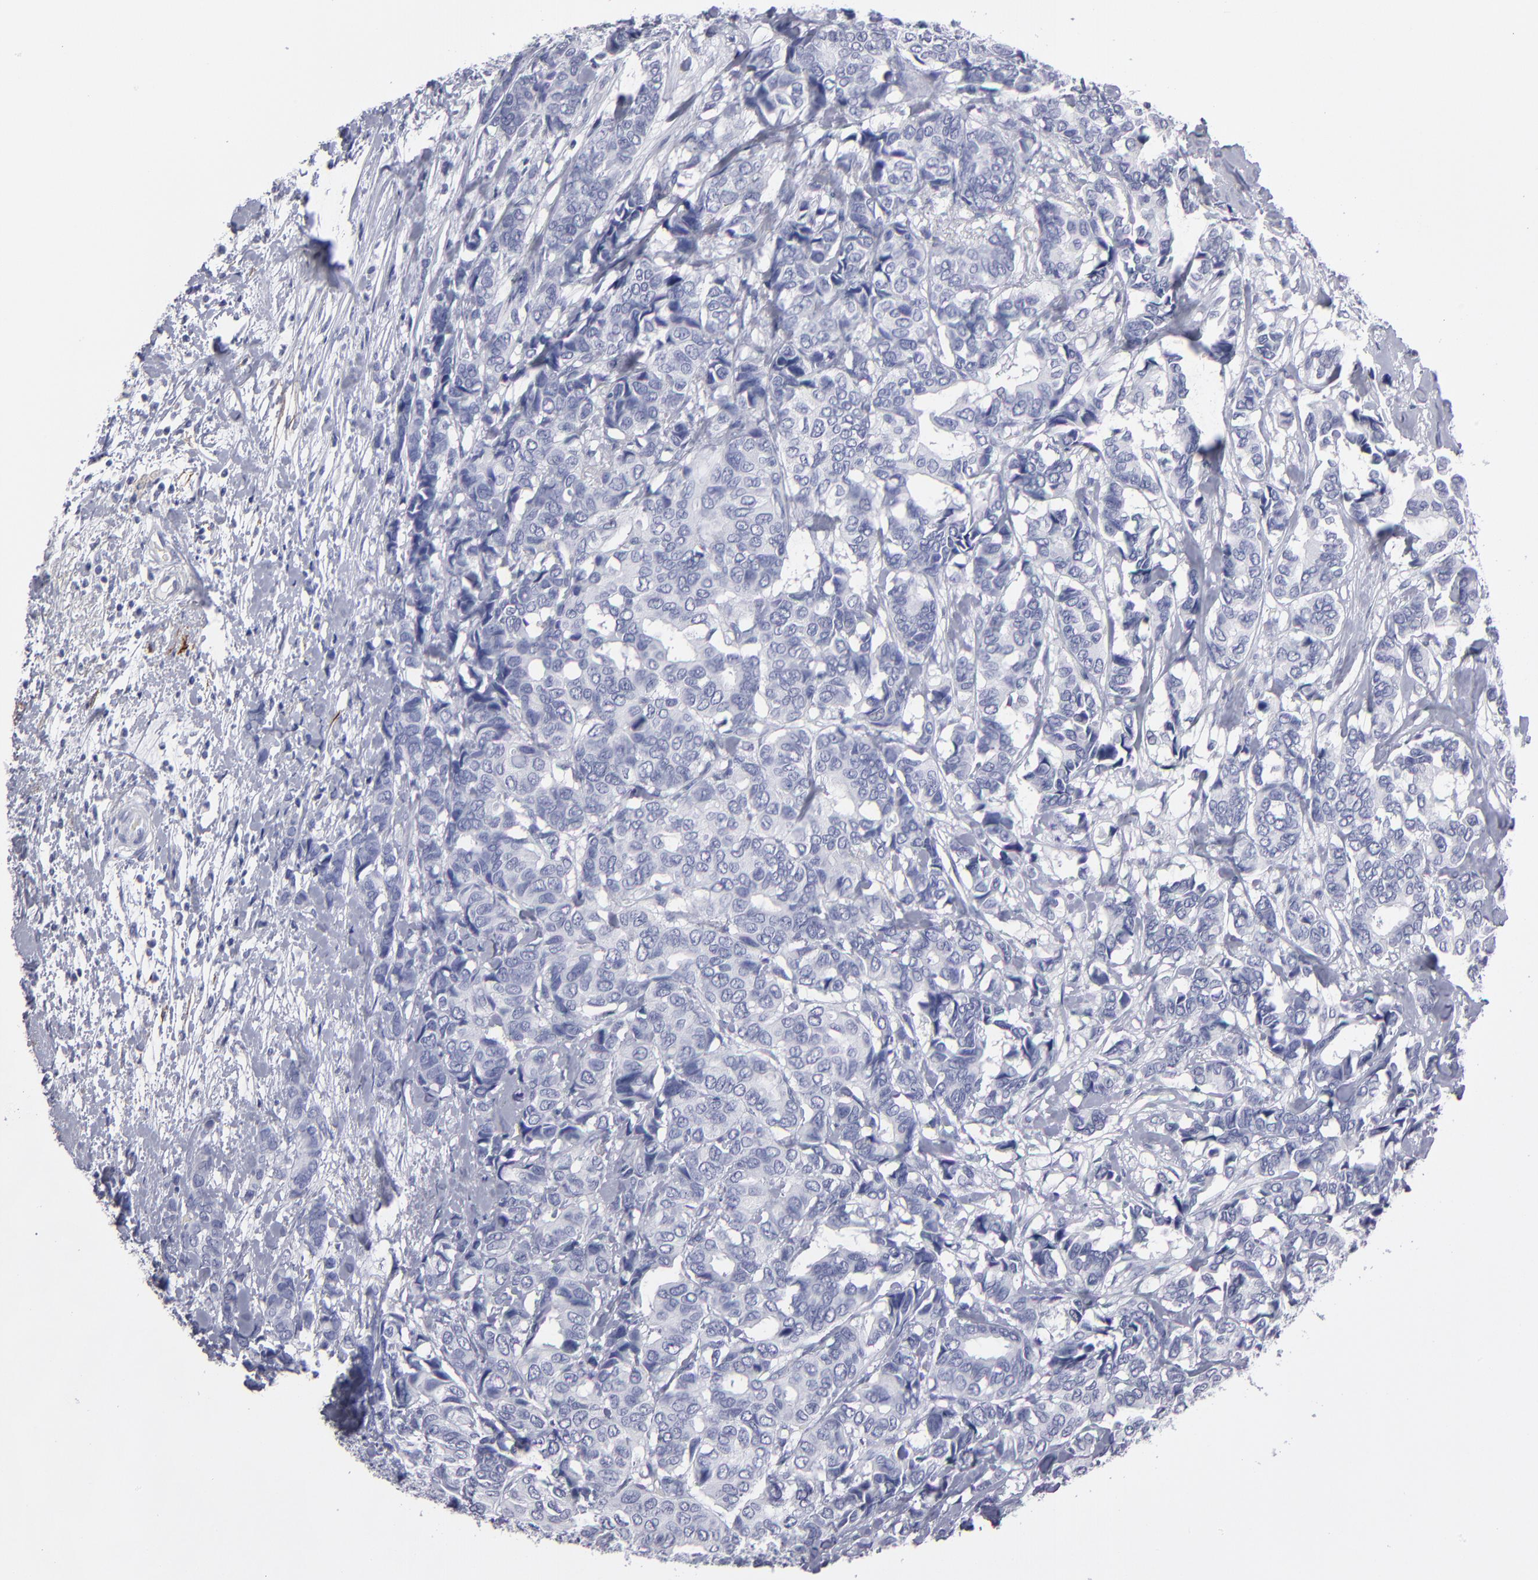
{"staining": {"intensity": "negative", "quantity": "none", "location": "none"}, "tissue": "breast cancer", "cell_type": "Tumor cells", "image_type": "cancer", "snomed": [{"axis": "morphology", "description": "Duct carcinoma"}, {"axis": "topography", "description": "Breast"}], "caption": "Protein analysis of invasive ductal carcinoma (breast) displays no significant staining in tumor cells.", "gene": "CADM3", "patient": {"sex": "female", "age": 87}}